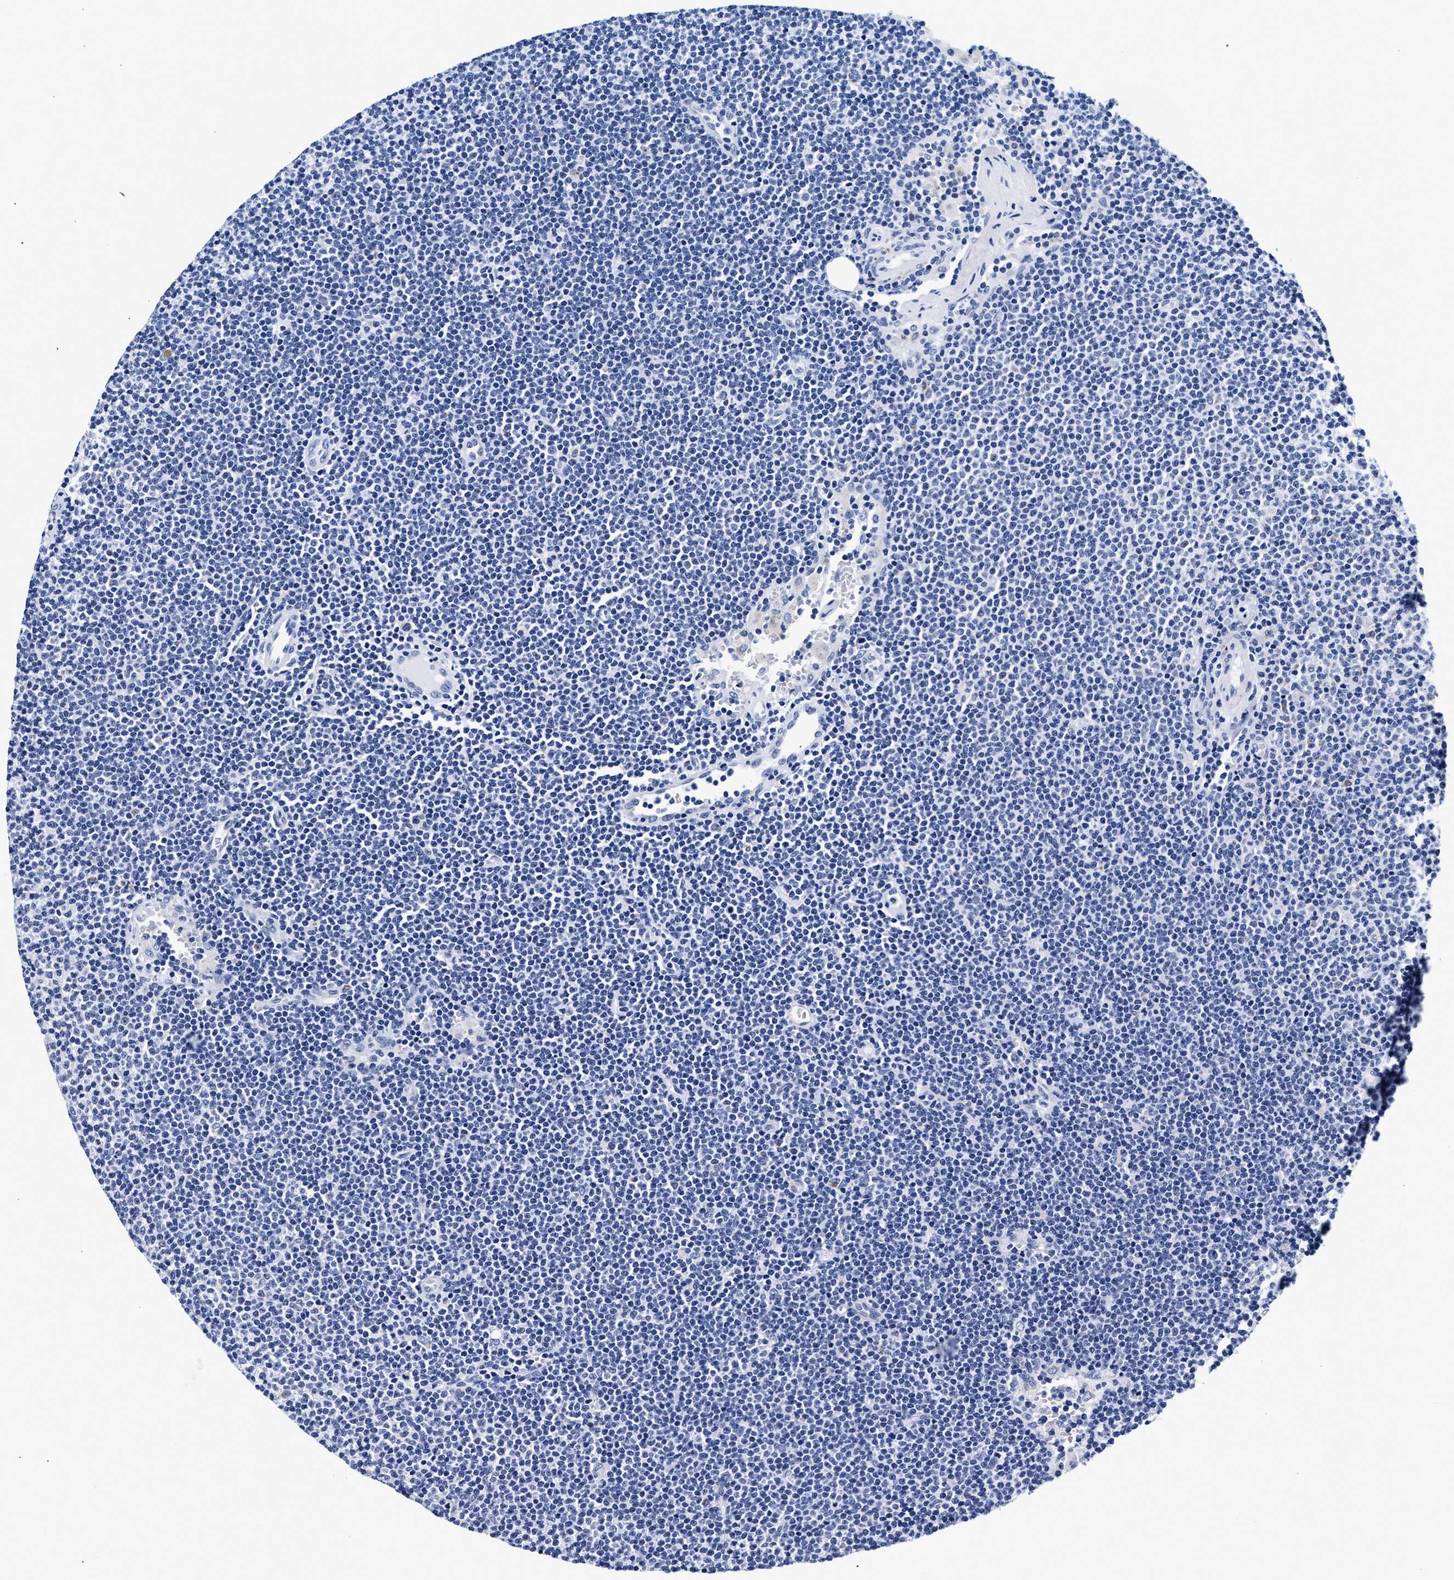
{"staining": {"intensity": "negative", "quantity": "none", "location": "none"}, "tissue": "lymphoma", "cell_type": "Tumor cells", "image_type": "cancer", "snomed": [{"axis": "morphology", "description": "Malignant lymphoma, non-Hodgkin's type, Low grade"}, {"axis": "topography", "description": "Lymph node"}], "caption": "This micrograph is of lymphoma stained with immunohistochemistry (IHC) to label a protein in brown with the nuclei are counter-stained blue. There is no staining in tumor cells.", "gene": "RAB3B", "patient": {"sex": "female", "age": 53}}